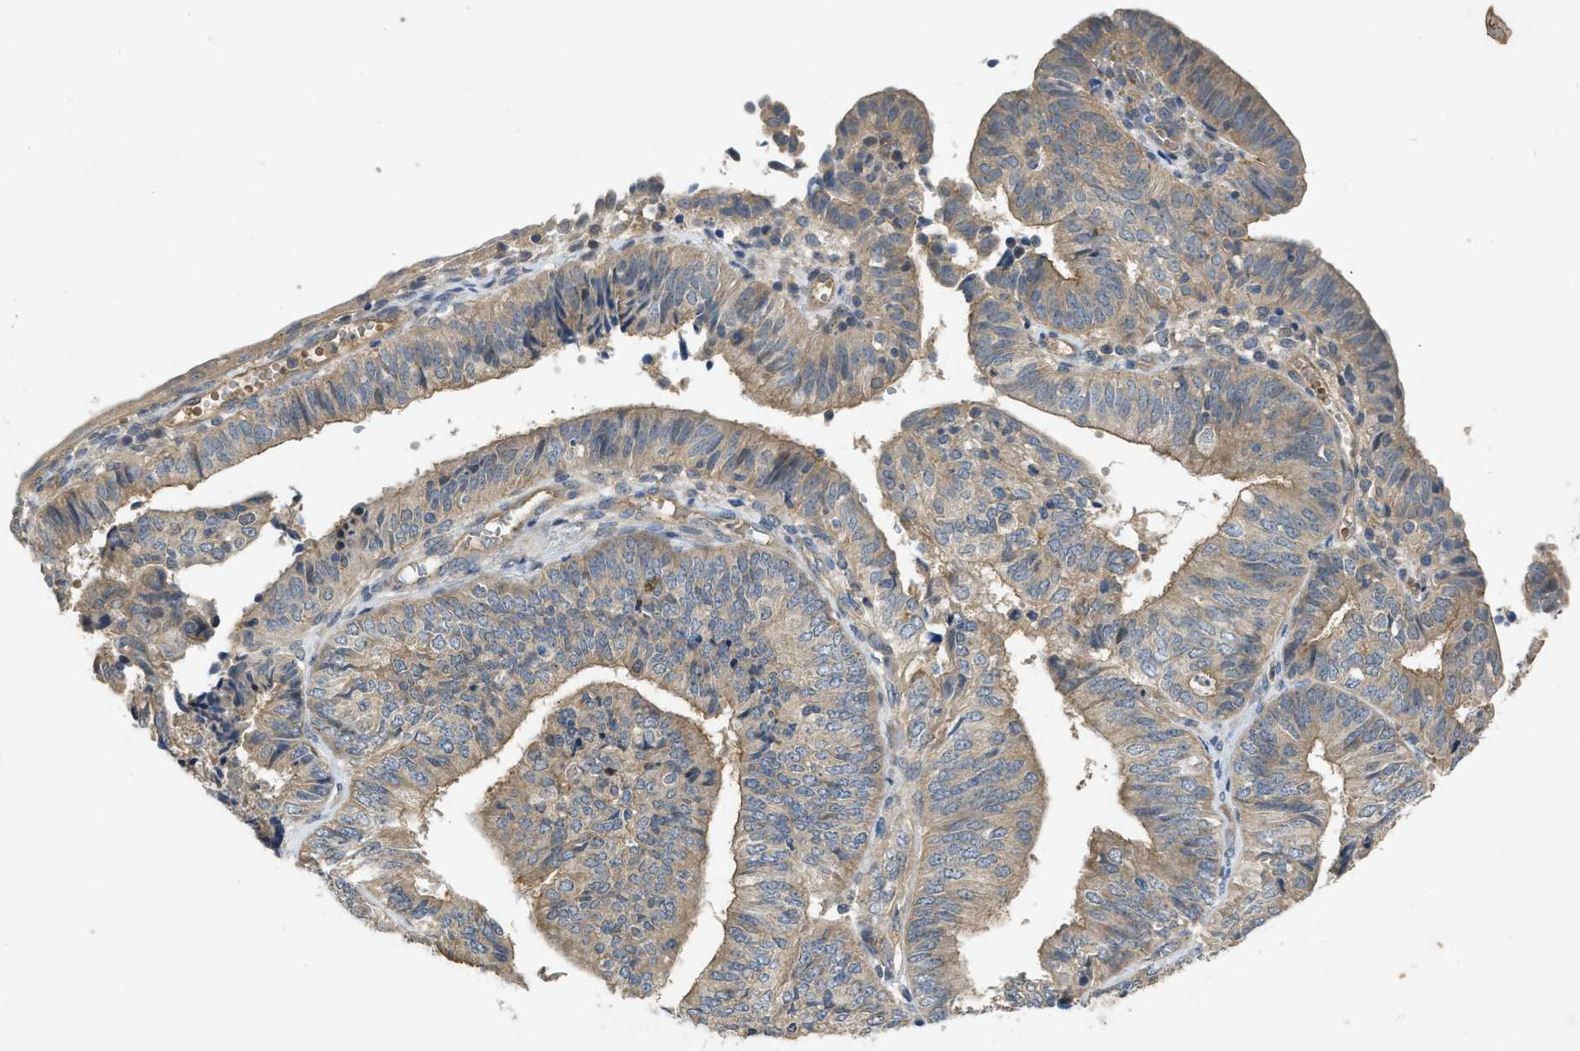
{"staining": {"intensity": "weak", "quantity": ">75%", "location": "cytoplasmic/membranous"}, "tissue": "endometrial cancer", "cell_type": "Tumor cells", "image_type": "cancer", "snomed": [{"axis": "morphology", "description": "Adenocarcinoma, NOS"}, {"axis": "topography", "description": "Endometrium"}], "caption": "Protein expression analysis of human adenocarcinoma (endometrial) reveals weak cytoplasmic/membranous staining in approximately >75% of tumor cells. The protein of interest is shown in brown color, while the nuclei are stained blue.", "gene": "PPP3CA", "patient": {"sex": "female", "age": 58}}